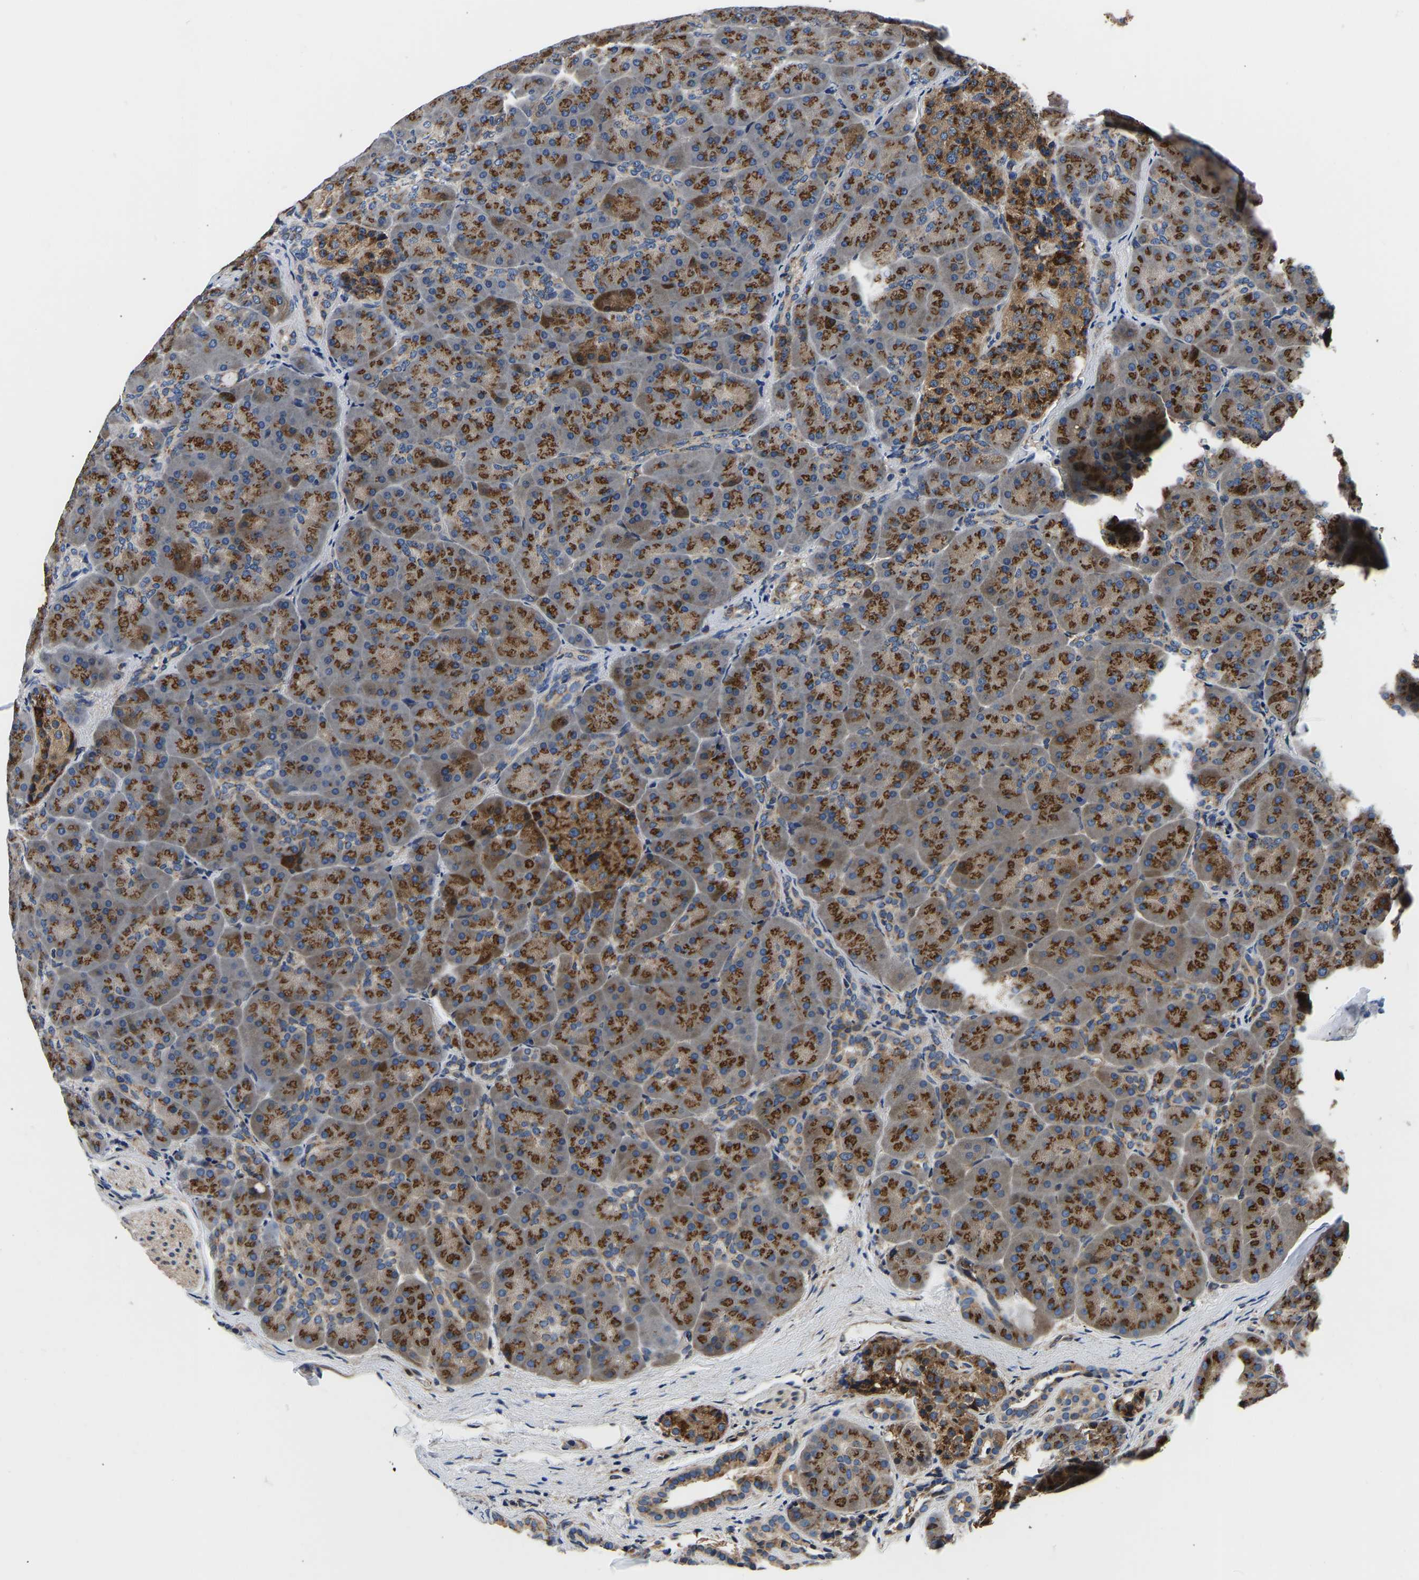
{"staining": {"intensity": "strong", "quantity": ">75%", "location": "cytoplasmic/membranous"}, "tissue": "pancreas", "cell_type": "Exocrine glandular cells", "image_type": "normal", "snomed": [{"axis": "morphology", "description": "Normal tissue, NOS"}, {"axis": "topography", "description": "Pancreas"}], "caption": "Protein analysis of unremarkable pancreas shows strong cytoplasmic/membranous expression in about >75% of exocrine glandular cells. The protein is shown in brown color, while the nuclei are stained blue.", "gene": "RABAC1", "patient": {"sex": "male", "age": 66}}